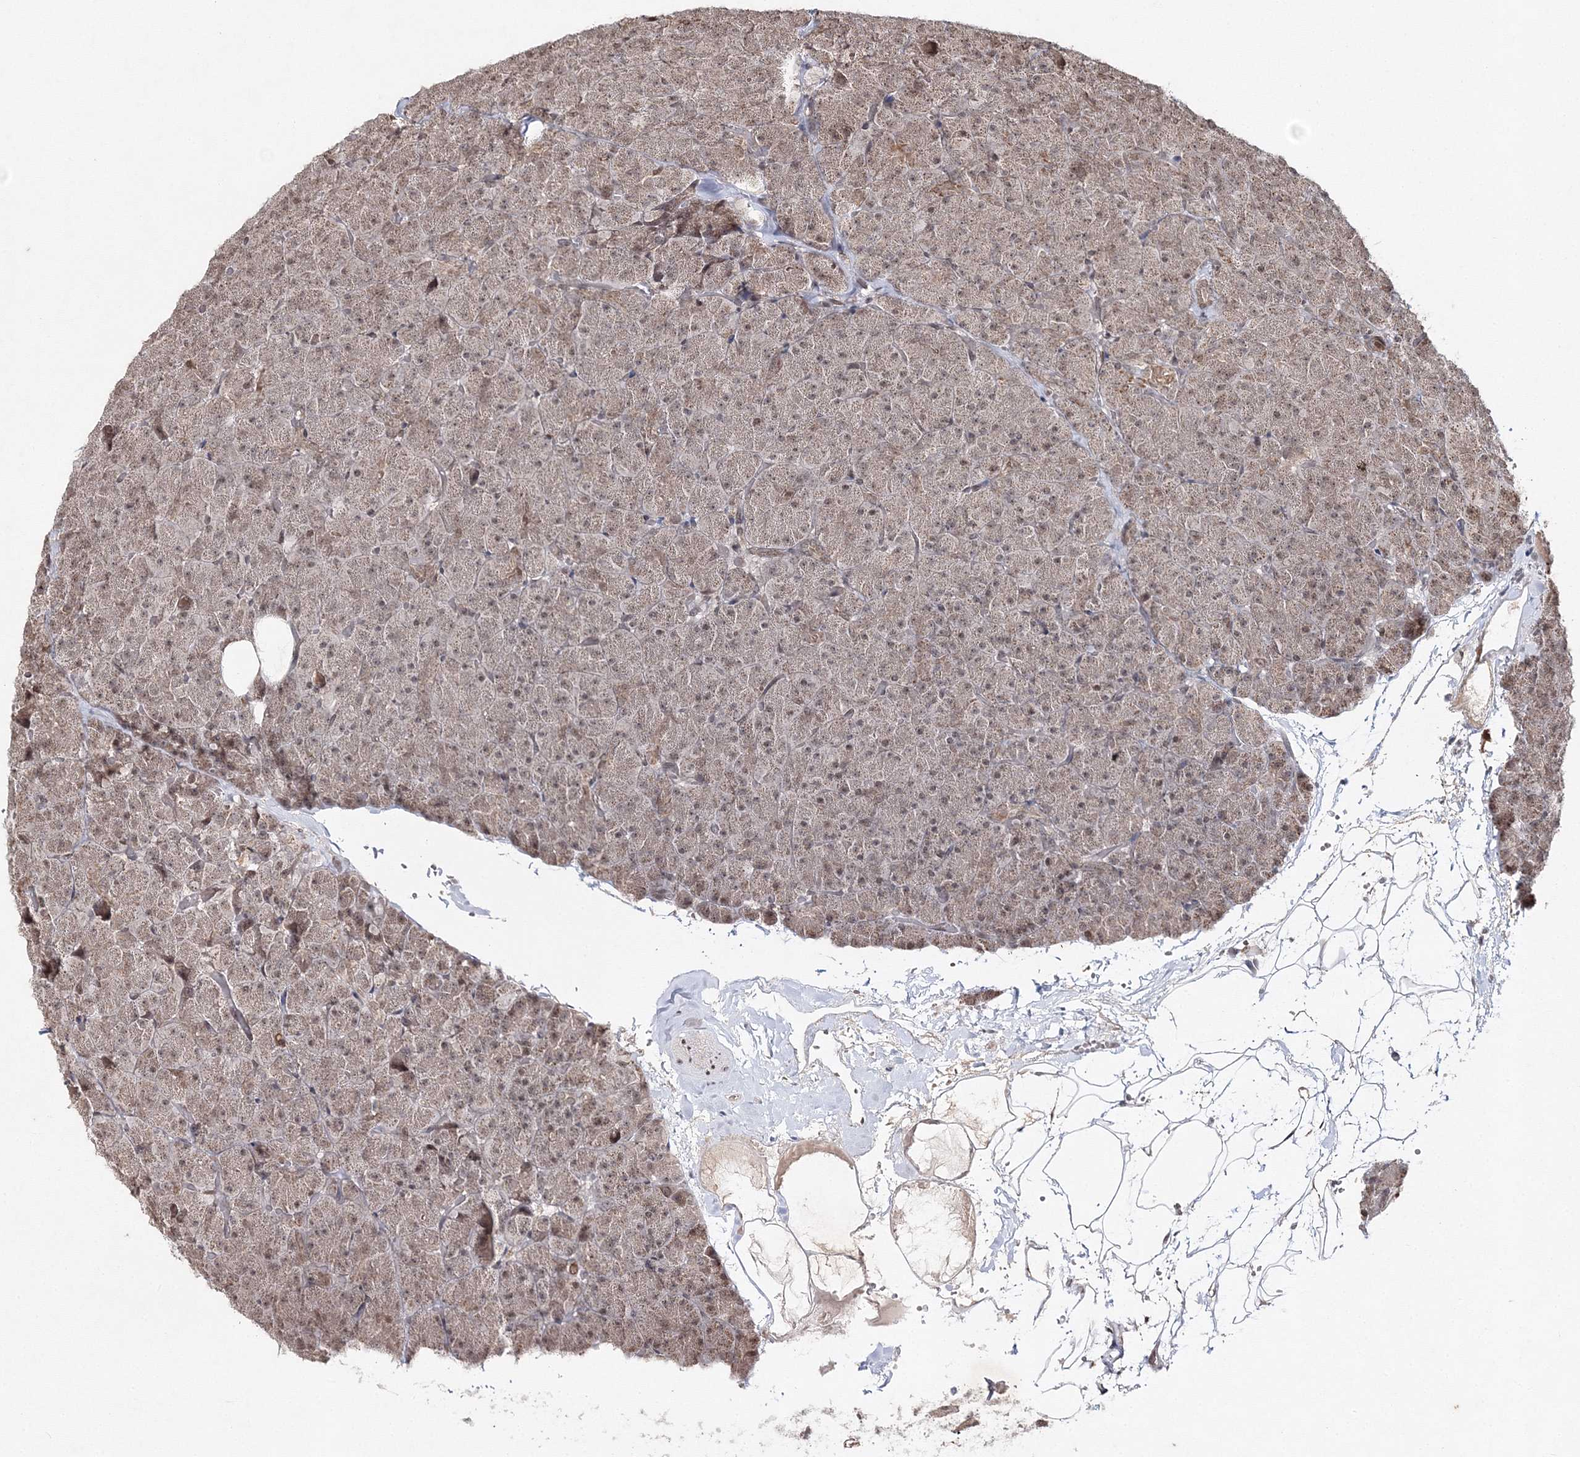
{"staining": {"intensity": "weak", "quantity": "25%-75%", "location": "cytoplasmic/membranous,nuclear"}, "tissue": "pancreas", "cell_type": "Exocrine glandular cells", "image_type": "normal", "snomed": [{"axis": "morphology", "description": "Normal tissue, NOS"}, {"axis": "topography", "description": "Pancreas"}], "caption": "Protein staining exhibits weak cytoplasmic/membranous,nuclear staining in about 25%-75% of exocrine glandular cells in normal pancreas.", "gene": "CARM1", "patient": {"sex": "male", "age": 36}}